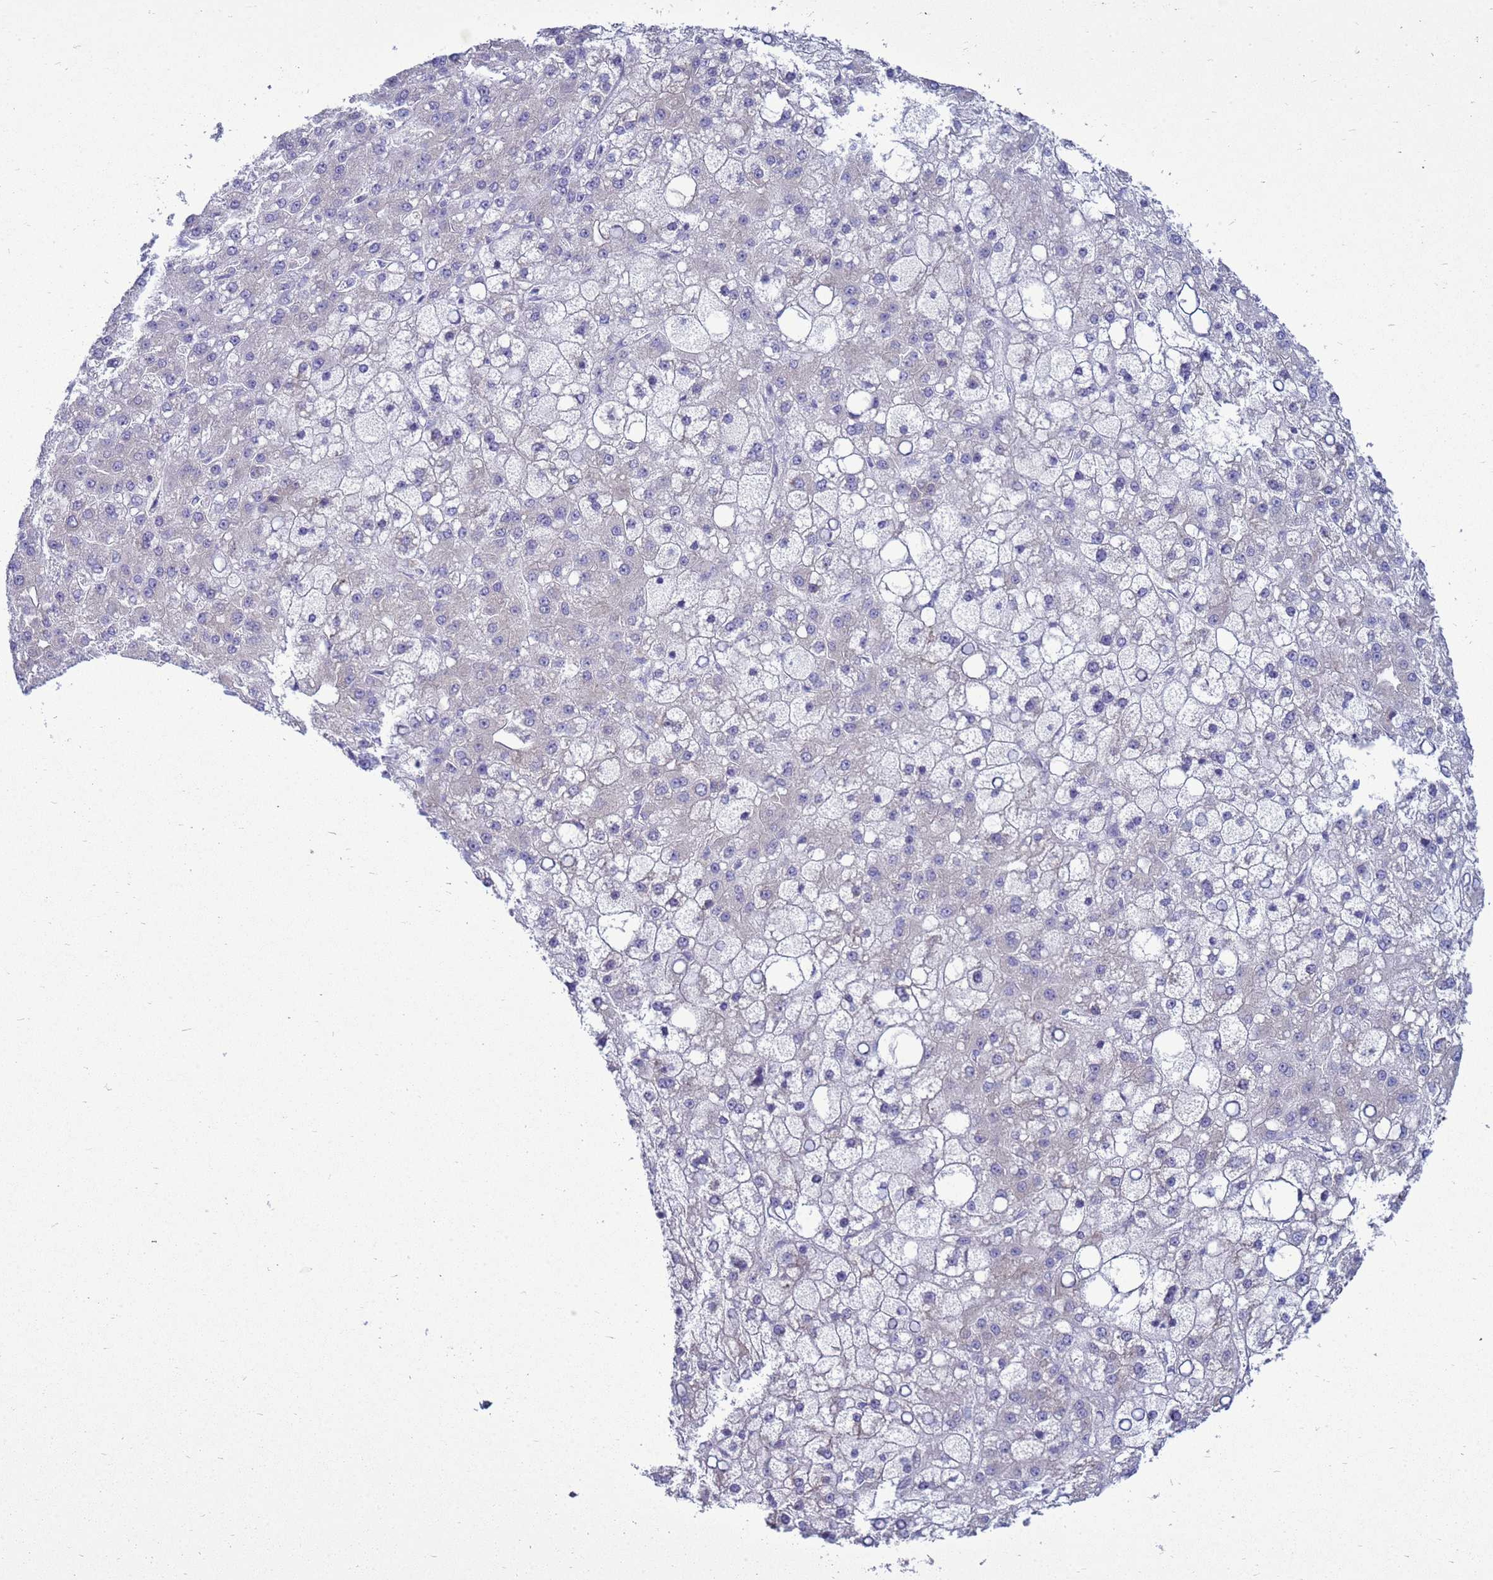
{"staining": {"intensity": "negative", "quantity": "none", "location": "none"}, "tissue": "liver cancer", "cell_type": "Tumor cells", "image_type": "cancer", "snomed": [{"axis": "morphology", "description": "Carcinoma, Hepatocellular, NOS"}, {"axis": "topography", "description": "Liver"}], "caption": "Immunohistochemistry of human liver hepatocellular carcinoma displays no staining in tumor cells. (Brightfield microscopy of DAB immunohistochemistry (IHC) at high magnification).", "gene": "MON1B", "patient": {"sex": "male", "age": 67}}